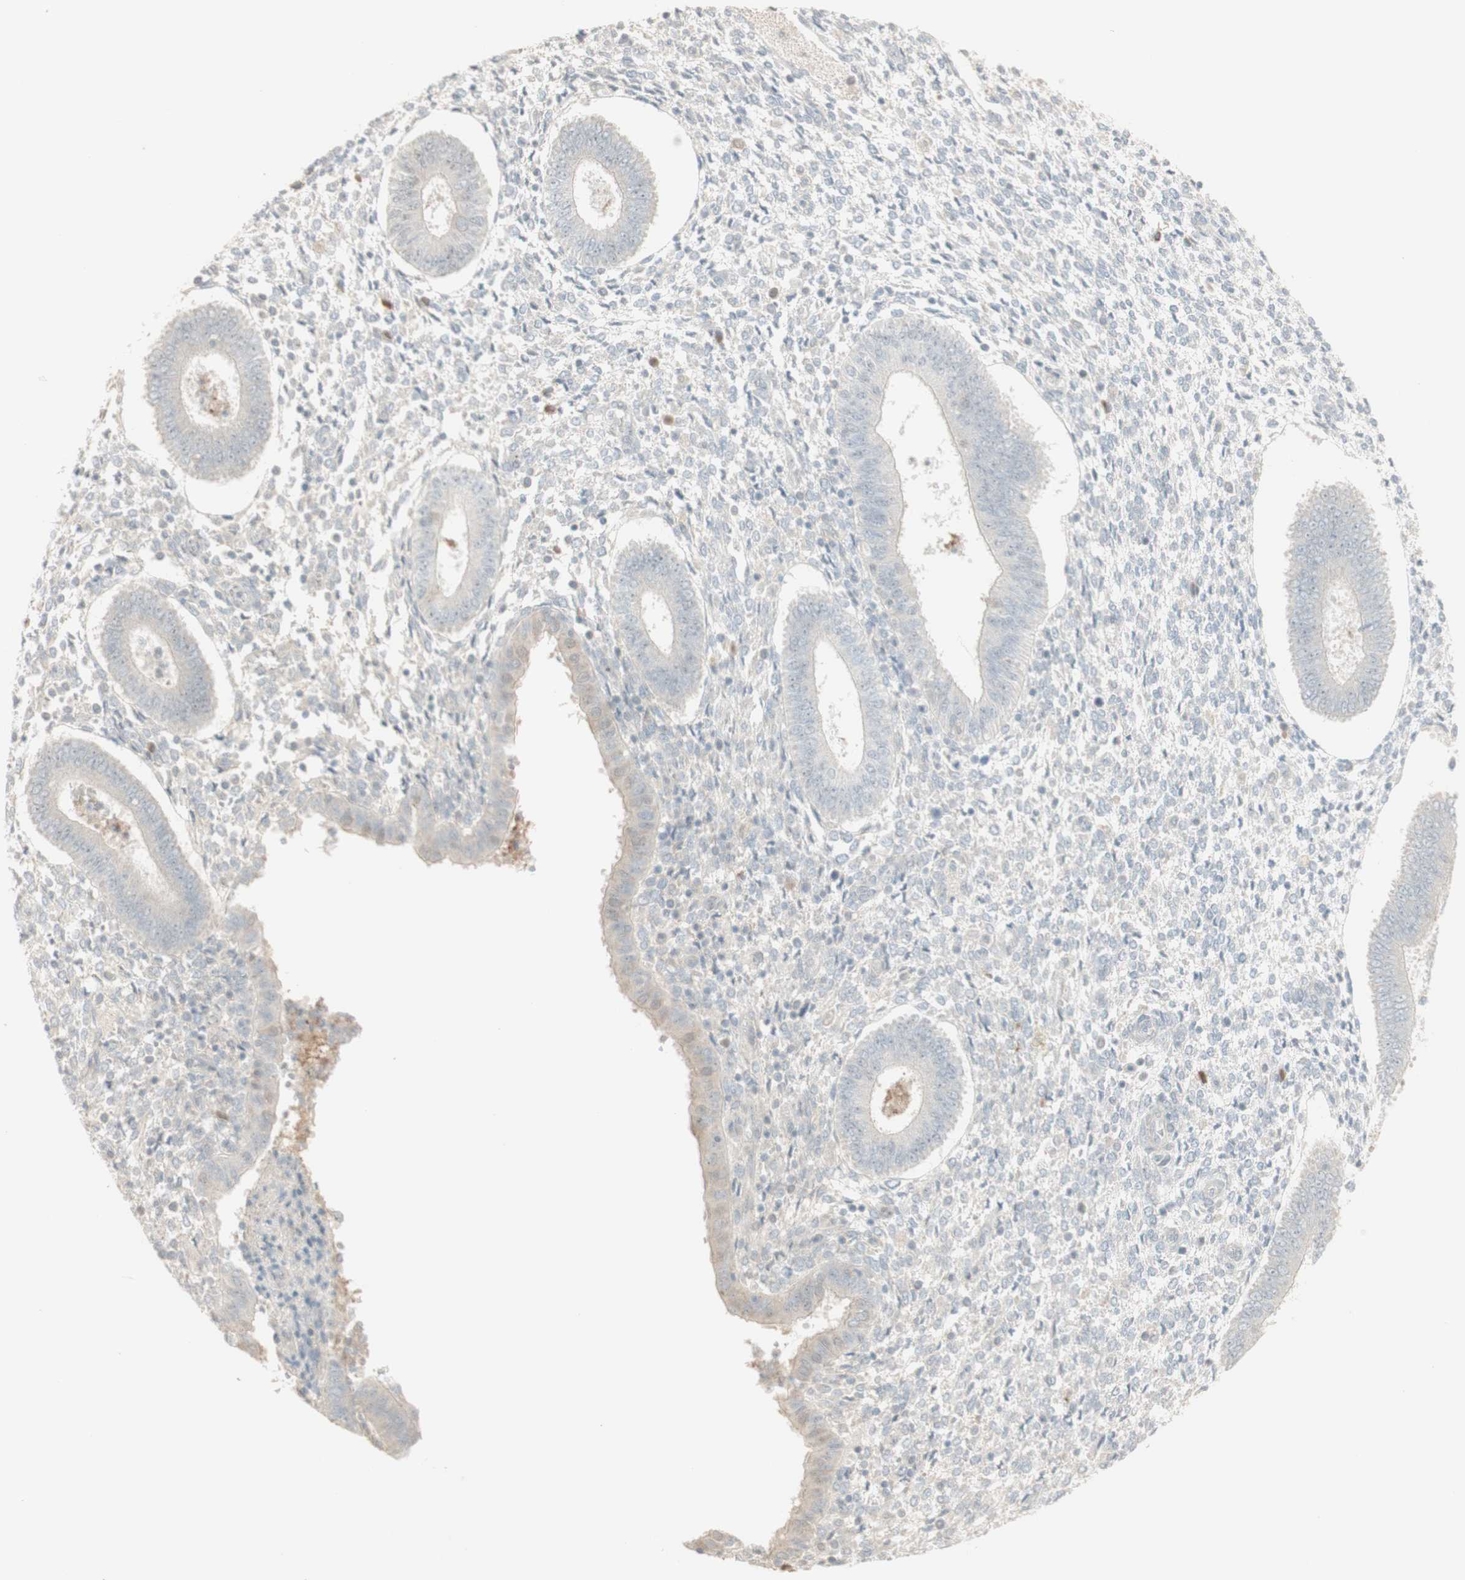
{"staining": {"intensity": "negative", "quantity": "none", "location": "none"}, "tissue": "endometrium", "cell_type": "Cells in endometrial stroma", "image_type": "normal", "snomed": [{"axis": "morphology", "description": "Normal tissue, NOS"}, {"axis": "topography", "description": "Endometrium"}], "caption": "DAB (3,3'-diaminobenzidine) immunohistochemical staining of benign human endometrium exhibits no significant expression in cells in endometrial stroma. The staining was performed using DAB to visualize the protein expression in brown, while the nuclei were stained in blue with hematoxylin (Magnification: 20x).", "gene": "PLCD4", "patient": {"sex": "female", "age": 35}}